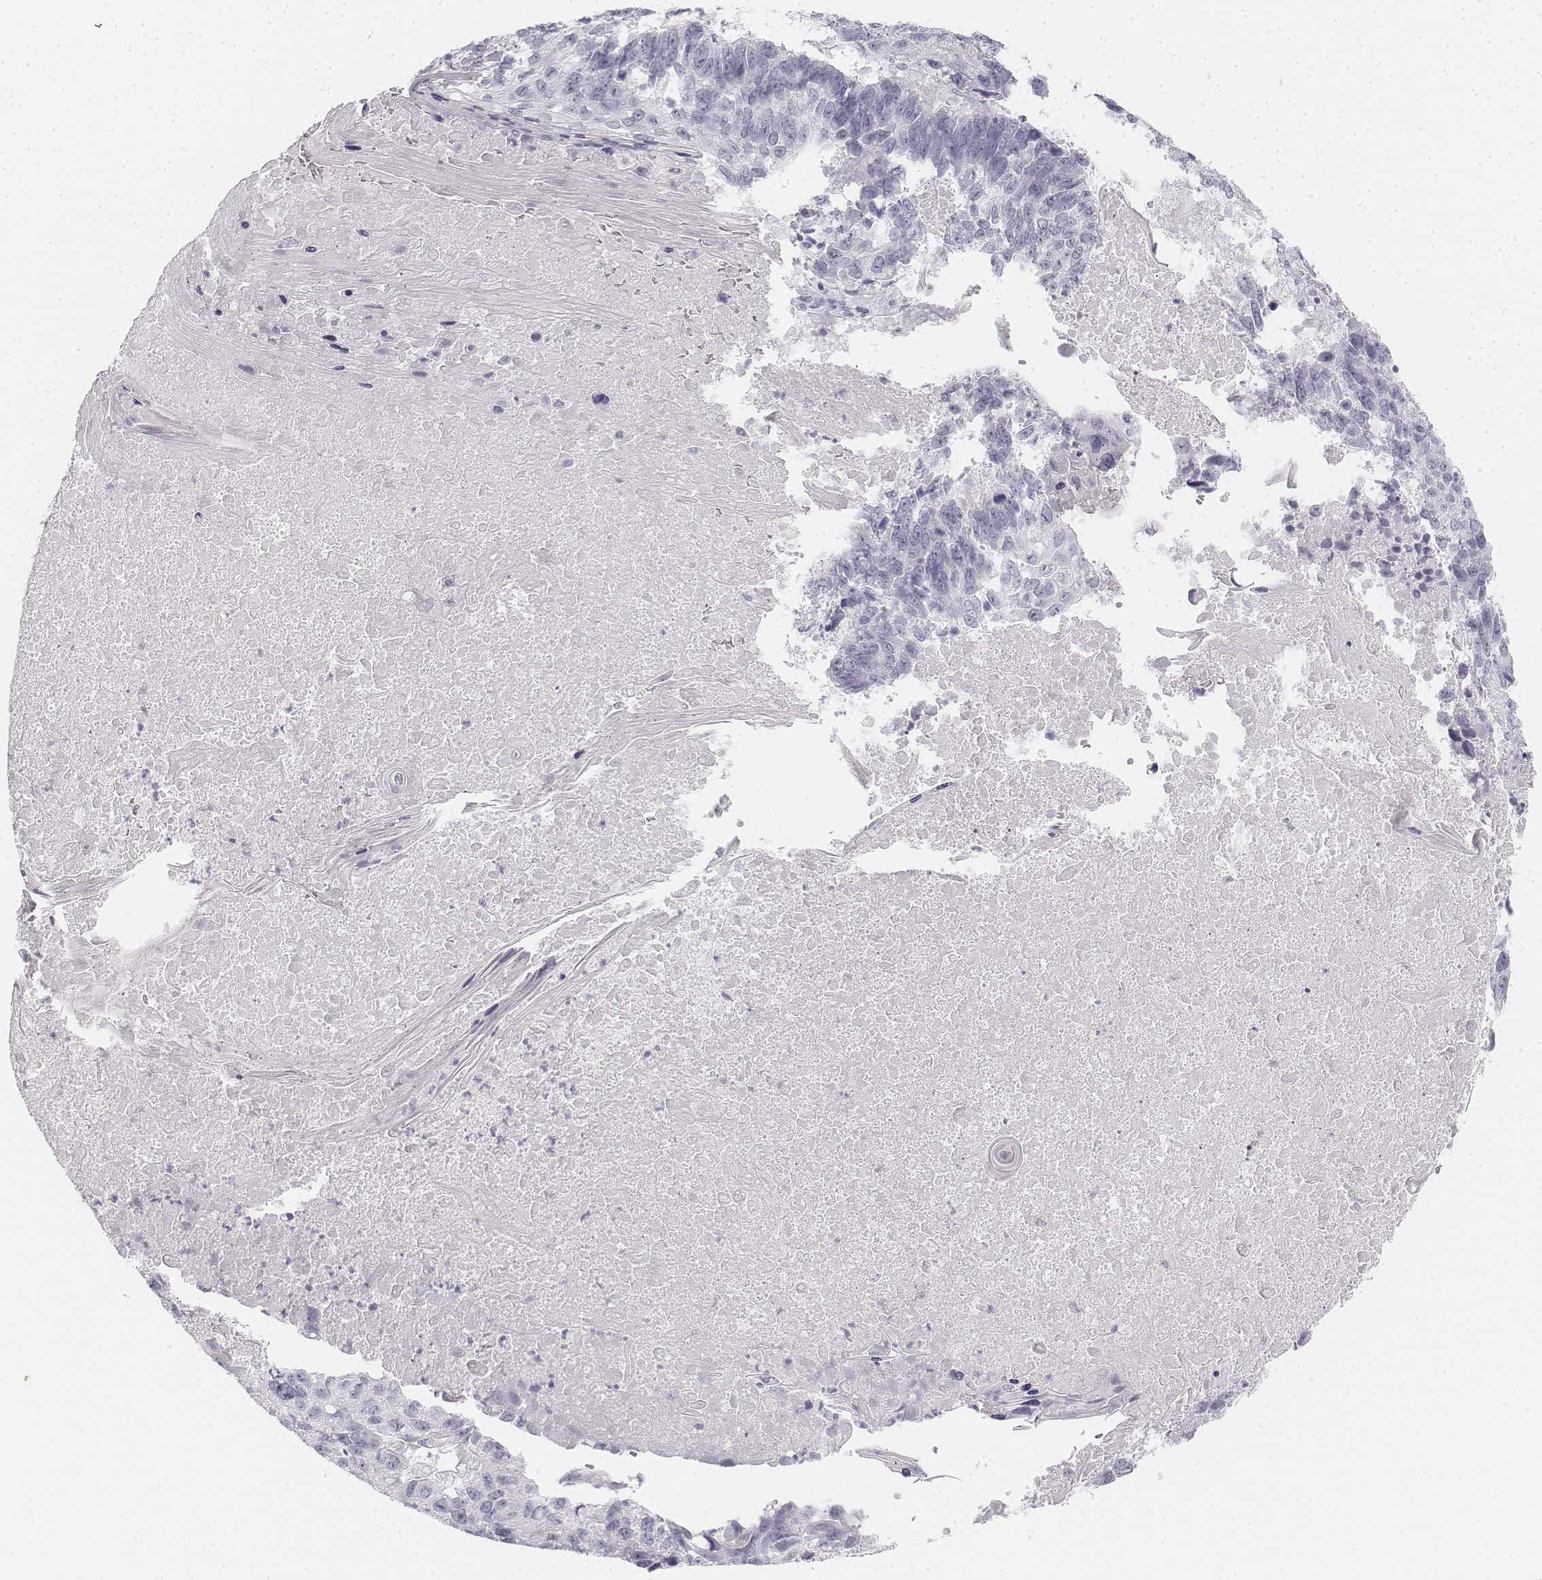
{"staining": {"intensity": "negative", "quantity": "none", "location": "none"}, "tissue": "lung cancer", "cell_type": "Tumor cells", "image_type": "cancer", "snomed": [{"axis": "morphology", "description": "Squamous cell carcinoma, NOS"}, {"axis": "topography", "description": "Lung"}], "caption": "Tumor cells show no significant protein positivity in lung cancer (squamous cell carcinoma).", "gene": "KRT25", "patient": {"sex": "male", "age": 73}}